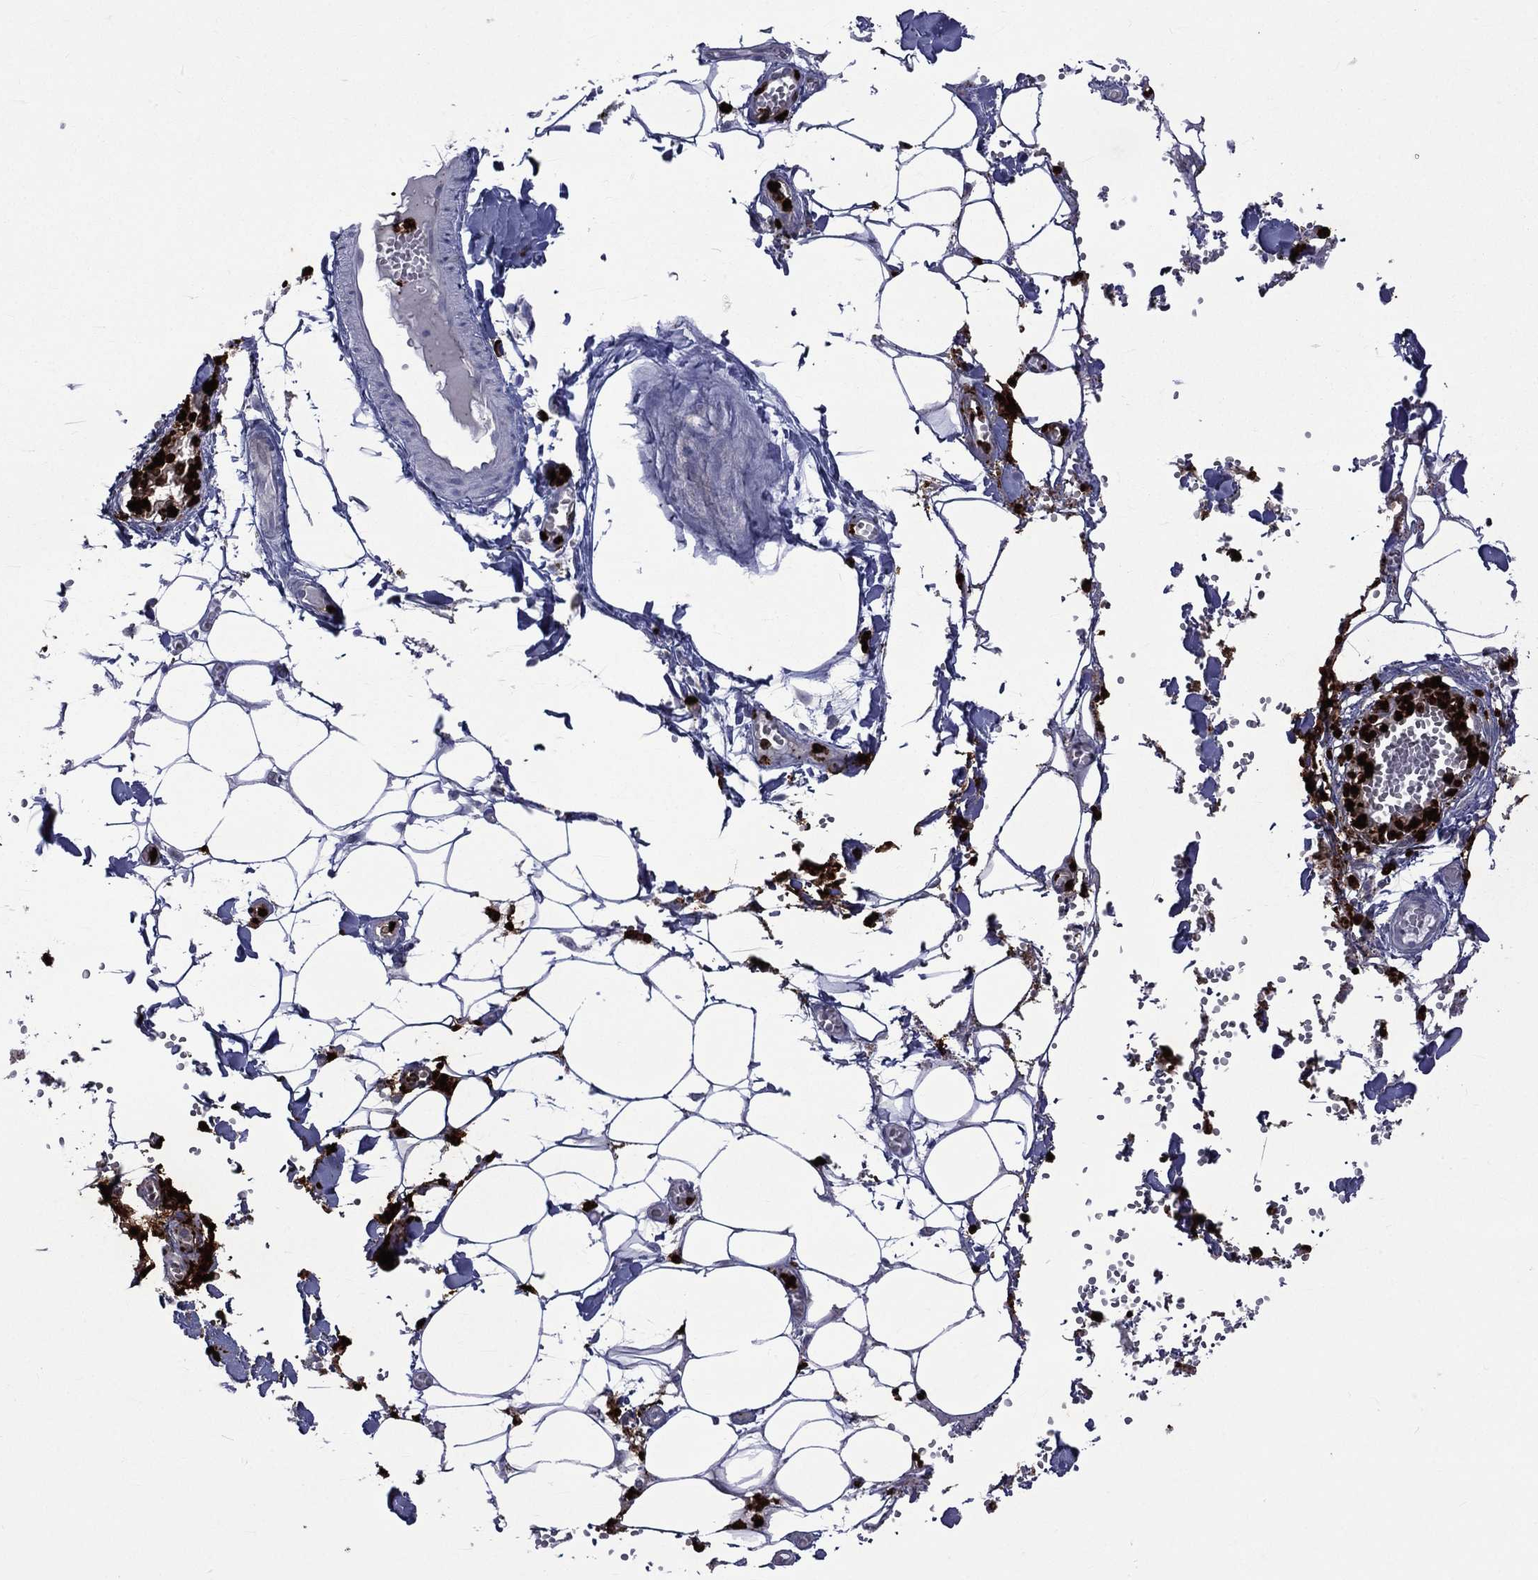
{"staining": {"intensity": "negative", "quantity": "none", "location": "none"}, "tissue": "adipose tissue", "cell_type": "Adipocytes", "image_type": "normal", "snomed": [{"axis": "morphology", "description": "Normal tissue, NOS"}, {"axis": "morphology", "description": "Squamous cell carcinoma, NOS"}, {"axis": "topography", "description": "Cartilage tissue"}, {"axis": "topography", "description": "Lung"}], "caption": "Immunohistochemistry (IHC) of benign human adipose tissue shows no expression in adipocytes.", "gene": "ELANE", "patient": {"sex": "male", "age": 66}}